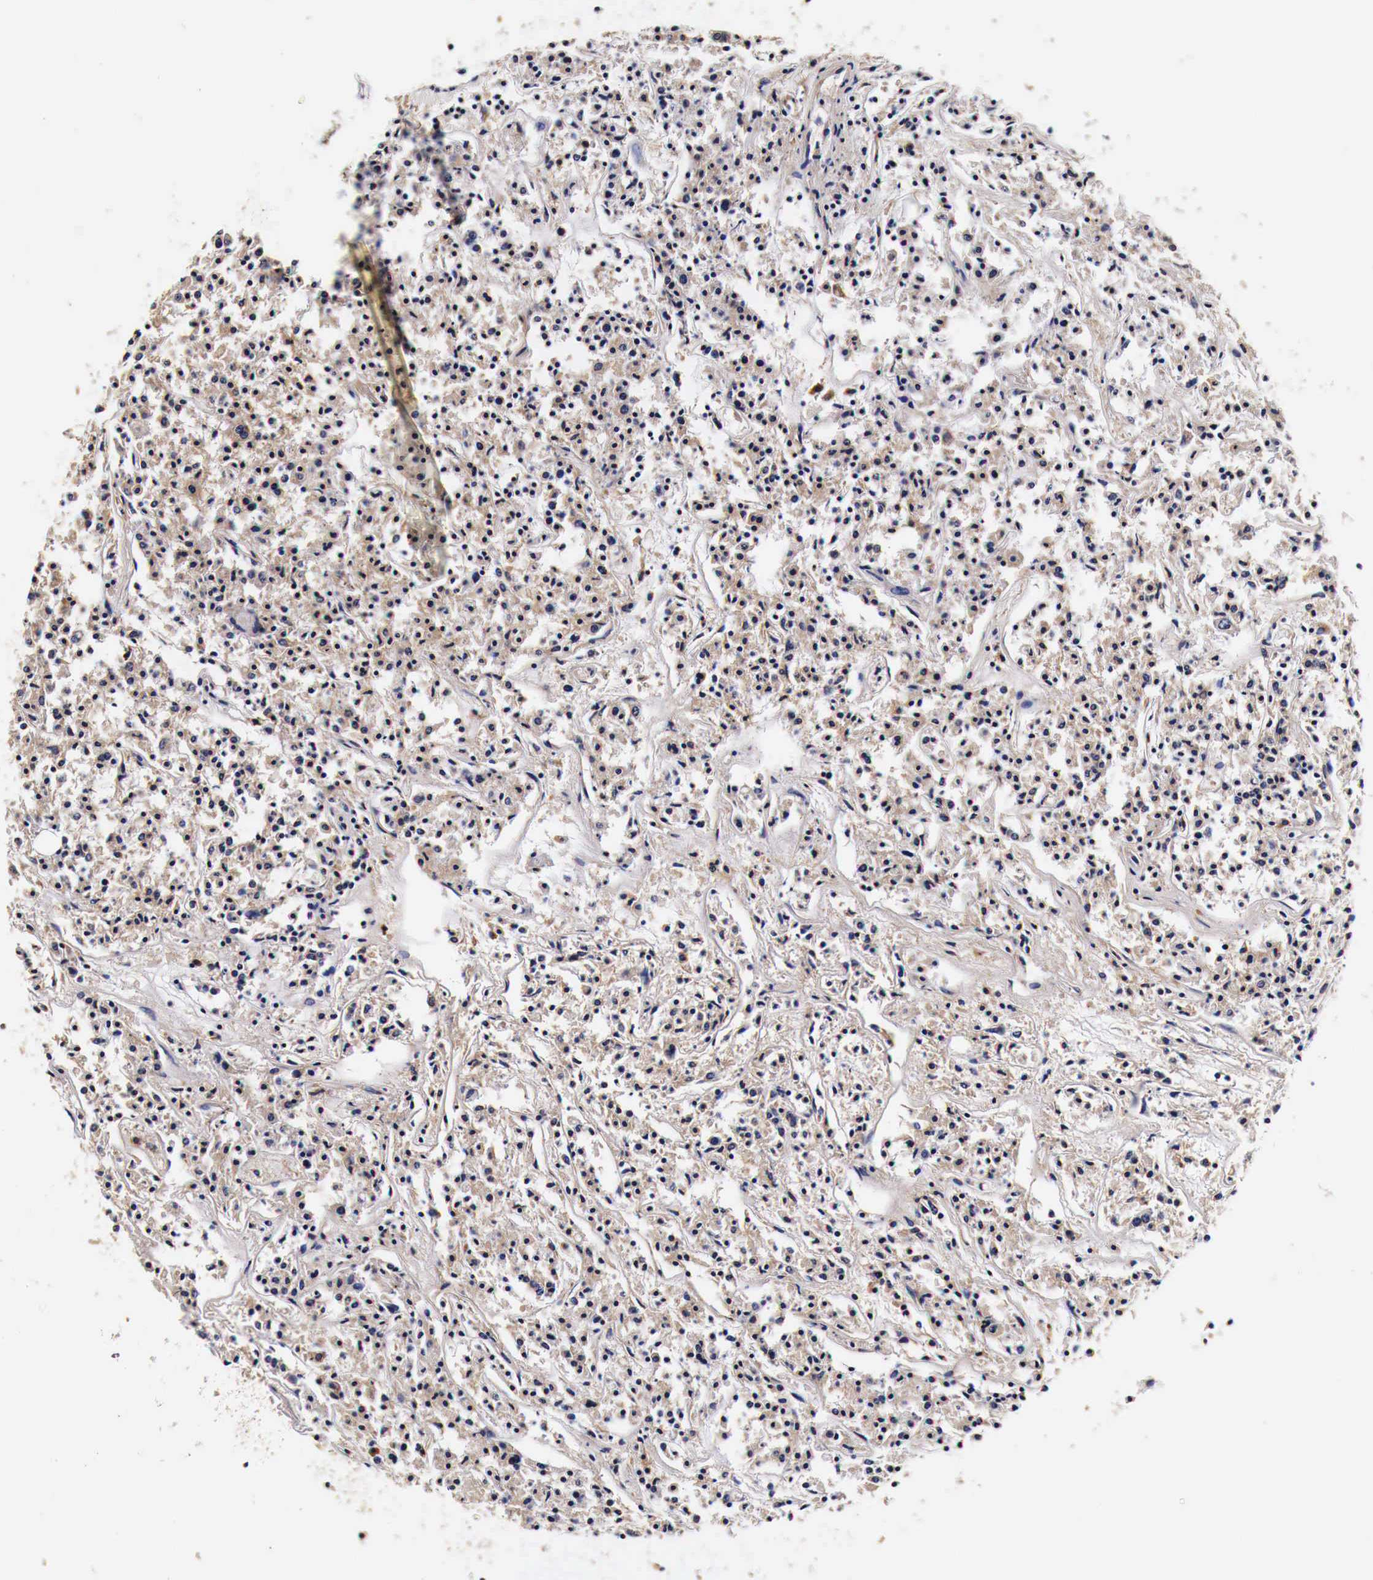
{"staining": {"intensity": "weak", "quantity": "25%-75%", "location": "cytoplasmic/membranous"}, "tissue": "lymphoma", "cell_type": "Tumor cells", "image_type": "cancer", "snomed": [{"axis": "morphology", "description": "Malignant lymphoma, non-Hodgkin's type, Low grade"}, {"axis": "topography", "description": "Small intestine"}], "caption": "High-magnification brightfield microscopy of malignant lymphoma, non-Hodgkin's type (low-grade) stained with DAB (3,3'-diaminobenzidine) (brown) and counterstained with hematoxylin (blue). tumor cells exhibit weak cytoplasmic/membranous staining is appreciated in approximately25%-75% of cells.", "gene": "RP2", "patient": {"sex": "female", "age": 59}}